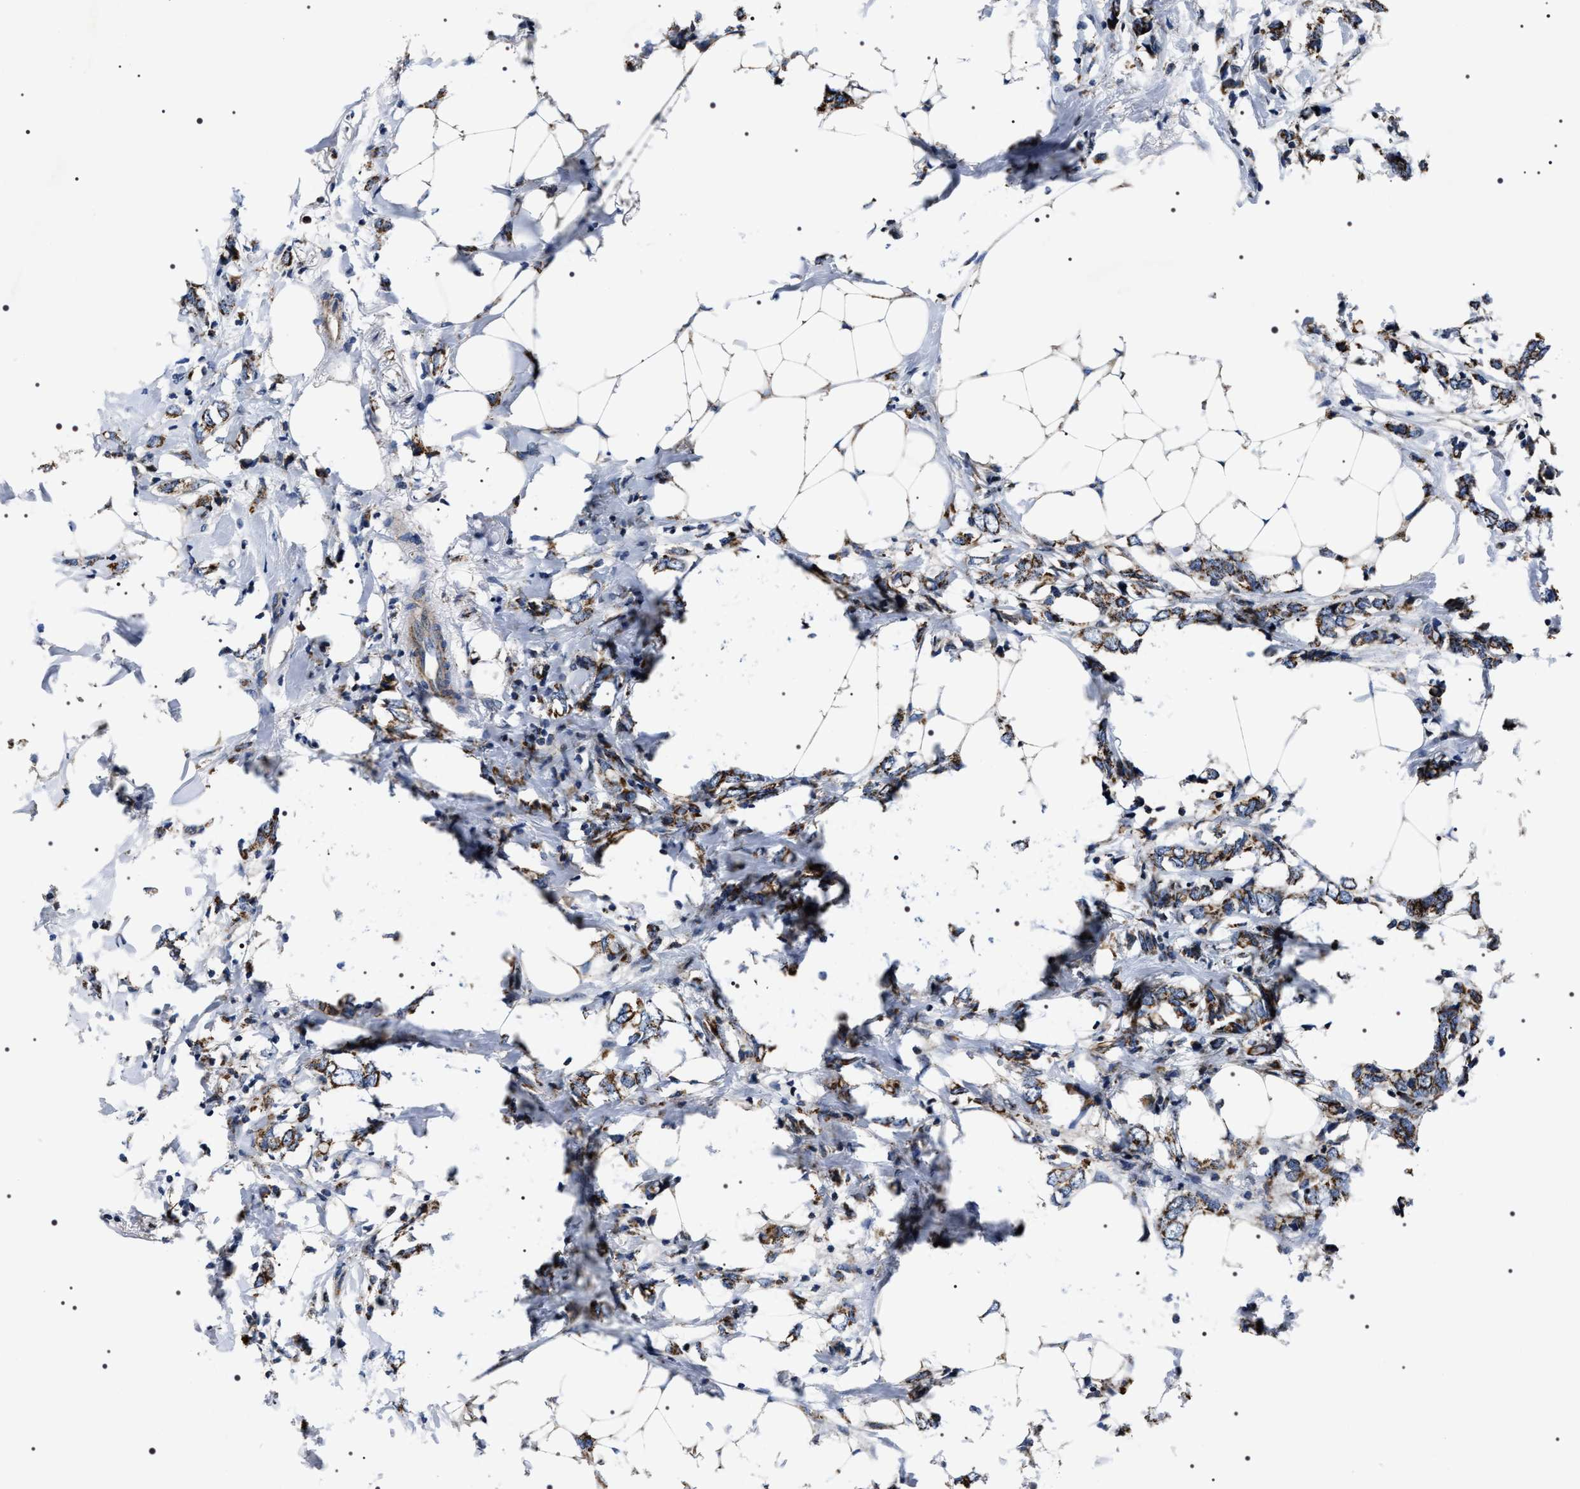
{"staining": {"intensity": "moderate", "quantity": ">75%", "location": "cytoplasmic/membranous"}, "tissue": "breast cancer", "cell_type": "Tumor cells", "image_type": "cancer", "snomed": [{"axis": "morphology", "description": "Normal tissue, NOS"}, {"axis": "morphology", "description": "Lobular carcinoma"}, {"axis": "topography", "description": "Breast"}], "caption": "Breast cancer stained with DAB (3,3'-diaminobenzidine) immunohistochemistry displays medium levels of moderate cytoplasmic/membranous expression in about >75% of tumor cells.", "gene": "NTMT1", "patient": {"sex": "female", "age": 47}}